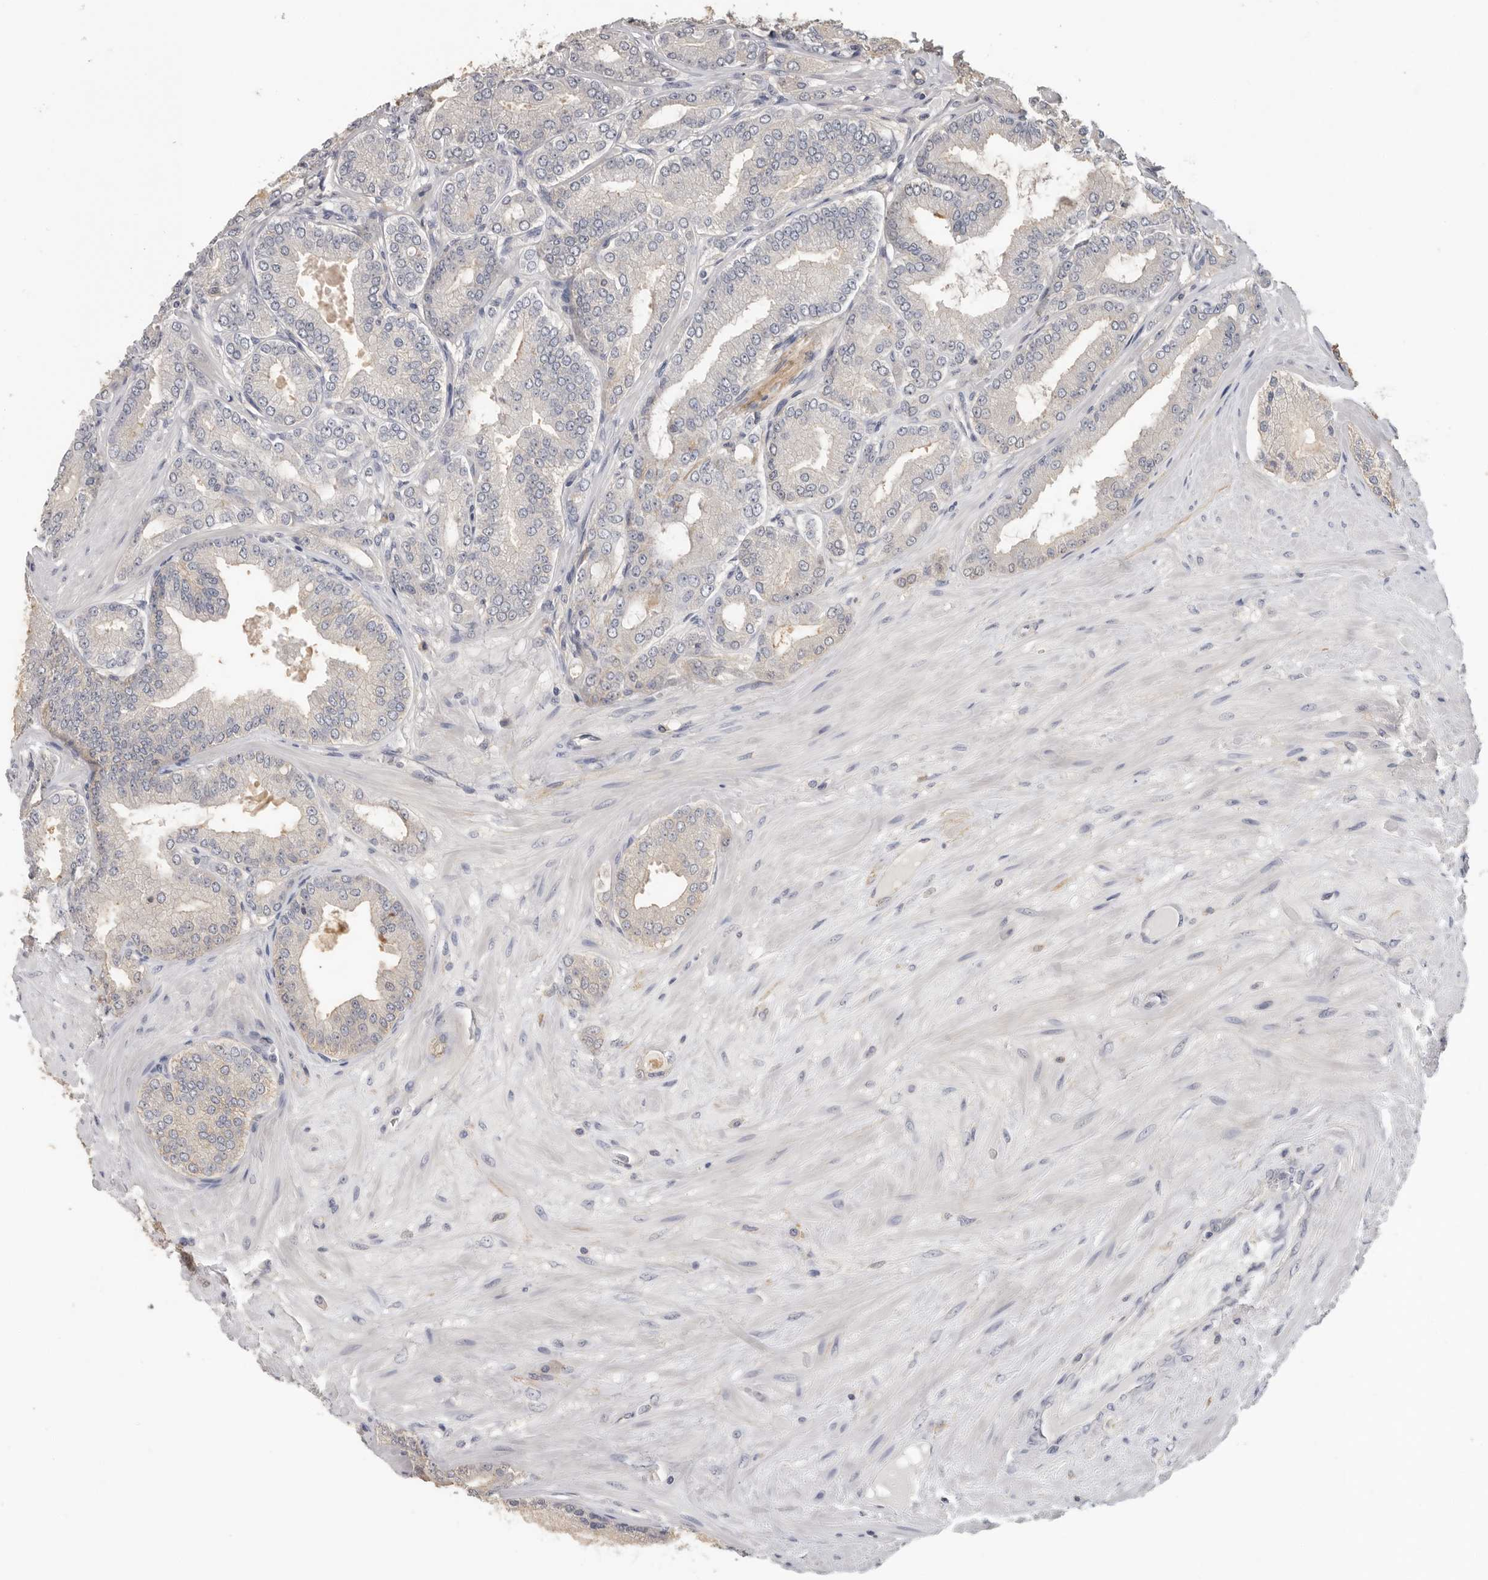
{"staining": {"intensity": "negative", "quantity": "none", "location": "none"}, "tissue": "prostate cancer", "cell_type": "Tumor cells", "image_type": "cancer", "snomed": [{"axis": "morphology", "description": "Adenocarcinoma, Low grade"}, {"axis": "topography", "description": "Prostate"}], "caption": "There is no significant staining in tumor cells of prostate adenocarcinoma (low-grade).", "gene": "WDTC1", "patient": {"sex": "male", "age": 63}}